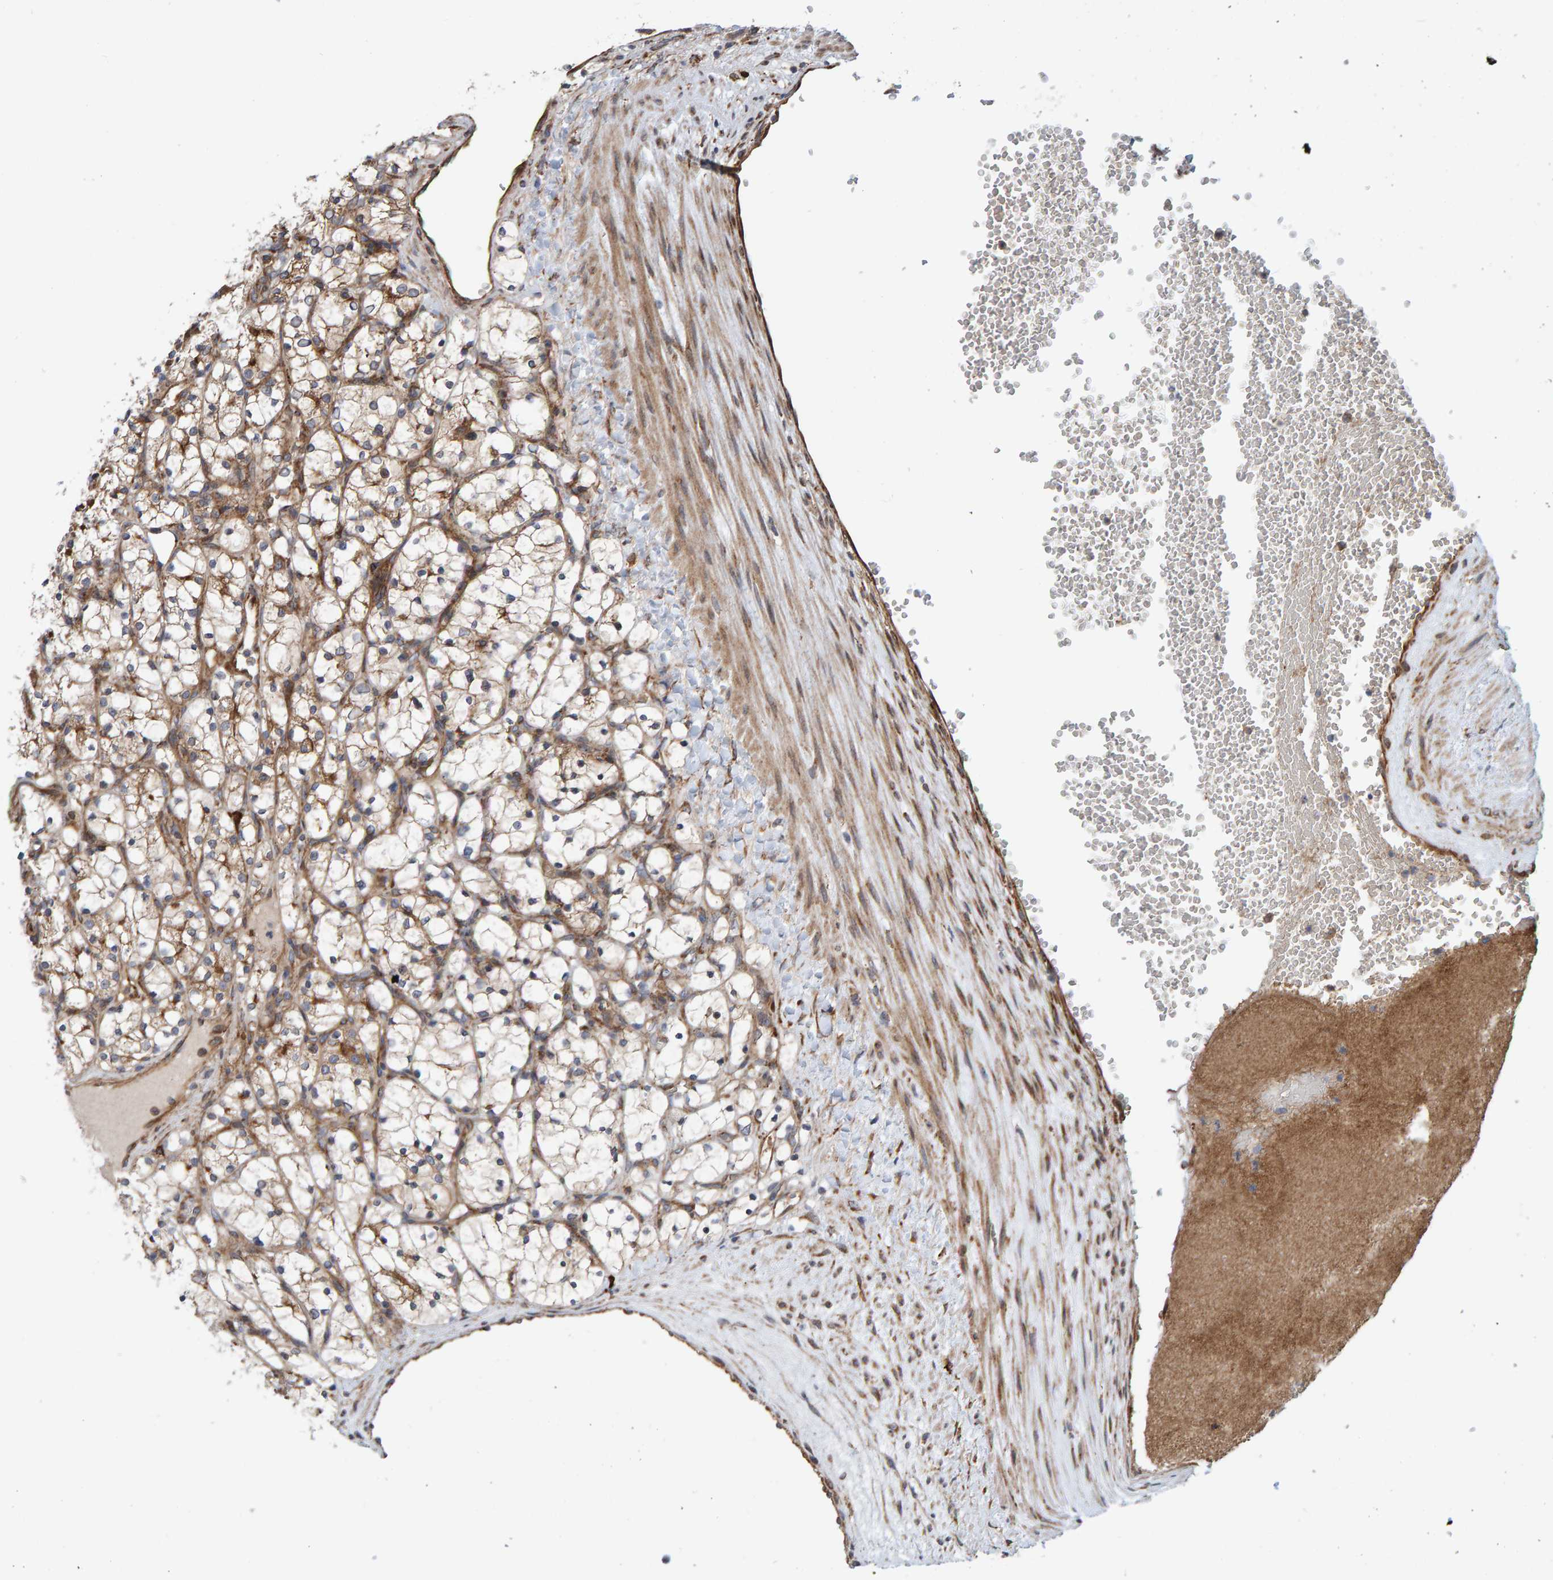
{"staining": {"intensity": "weak", "quantity": ">75%", "location": "cytoplasmic/membranous"}, "tissue": "renal cancer", "cell_type": "Tumor cells", "image_type": "cancer", "snomed": [{"axis": "morphology", "description": "Adenocarcinoma, NOS"}, {"axis": "topography", "description": "Kidney"}], "caption": "Immunohistochemical staining of human renal cancer (adenocarcinoma) displays low levels of weak cytoplasmic/membranous expression in about >75% of tumor cells.", "gene": "KIAA0753", "patient": {"sex": "female", "age": 69}}